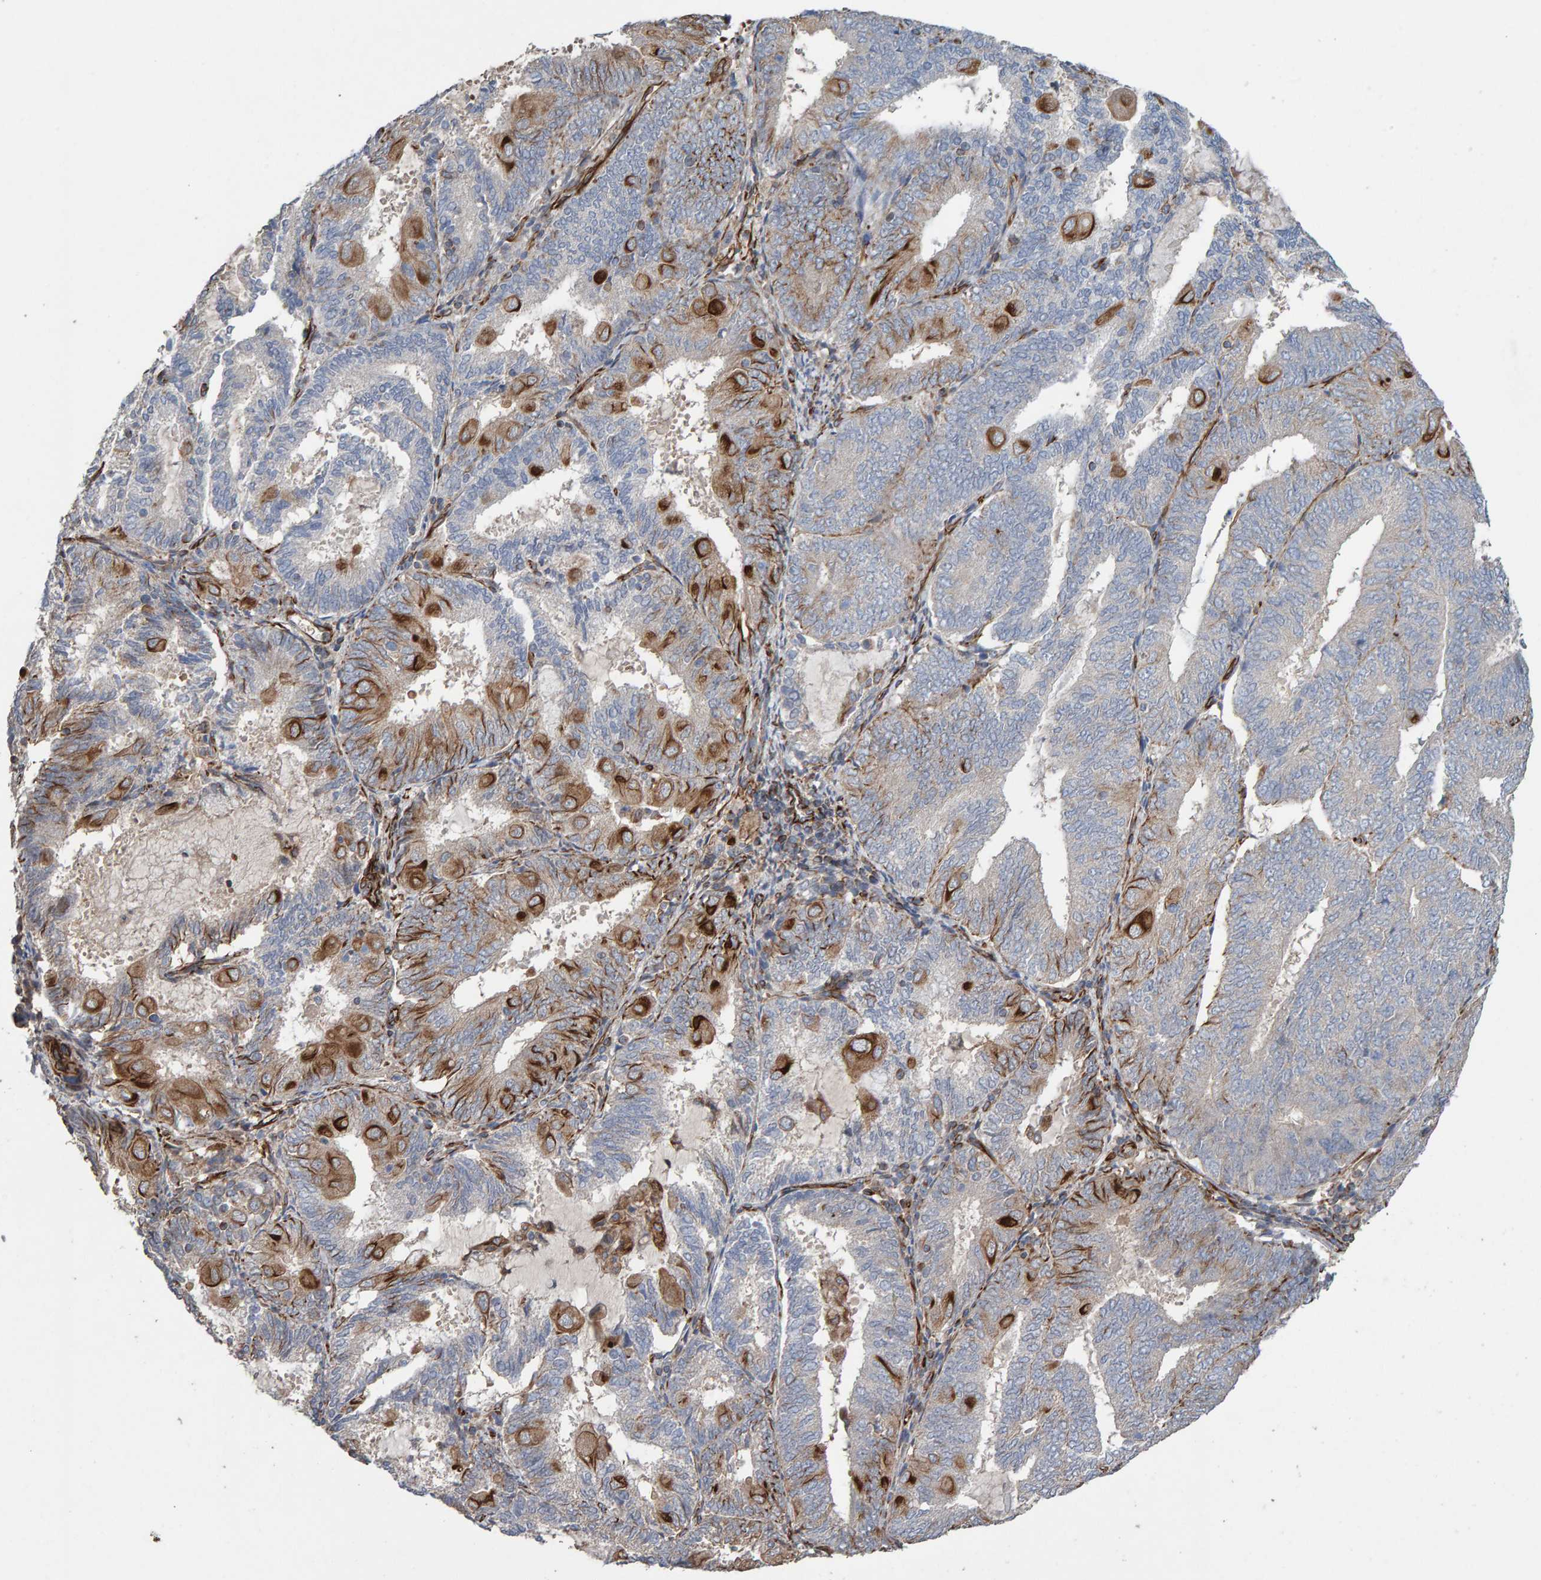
{"staining": {"intensity": "moderate", "quantity": "25%-75%", "location": "cytoplasmic/membranous"}, "tissue": "endometrial cancer", "cell_type": "Tumor cells", "image_type": "cancer", "snomed": [{"axis": "morphology", "description": "Adenocarcinoma, NOS"}, {"axis": "topography", "description": "Endometrium"}], "caption": "Moderate cytoplasmic/membranous protein expression is appreciated in about 25%-75% of tumor cells in endometrial adenocarcinoma. (Brightfield microscopy of DAB IHC at high magnification).", "gene": "ZNF347", "patient": {"sex": "female", "age": 81}}